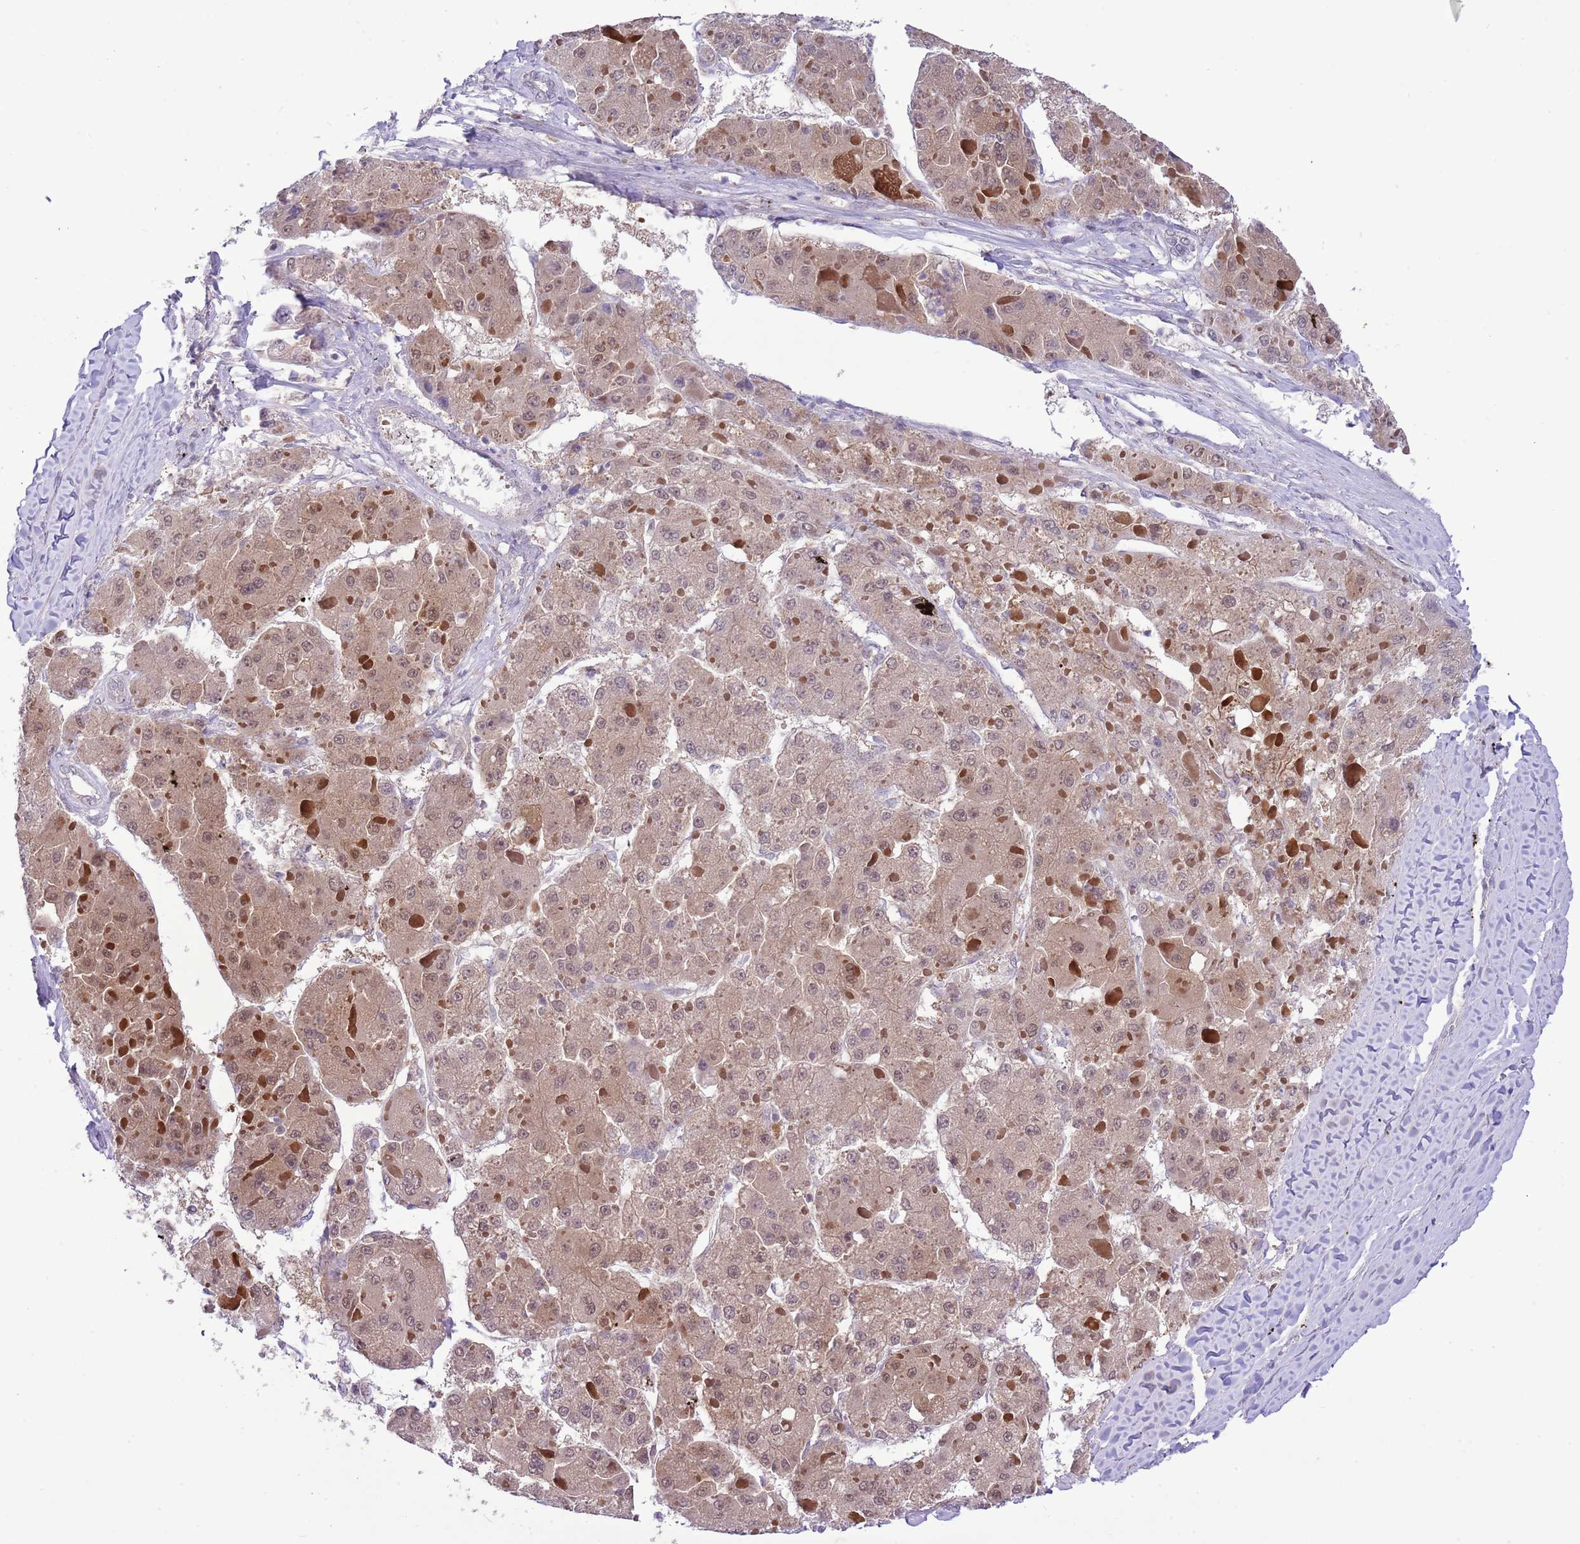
{"staining": {"intensity": "weak", "quantity": ">75%", "location": "cytoplasmic/membranous"}, "tissue": "liver cancer", "cell_type": "Tumor cells", "image_type": "cancer", "snomed": [{"axis": "morphology", "description": "Carcinoma, Hepatocellular, NOS"}, {"axis": "topography", "description": "Liver"}], "caption": "The immunohistochemical stain highlights weak cytoplasmic/membranous expression in tumor cells of liver cancer tissue.", "gene": "GALK2", "patient": {"sex": "female", "age": 73}}